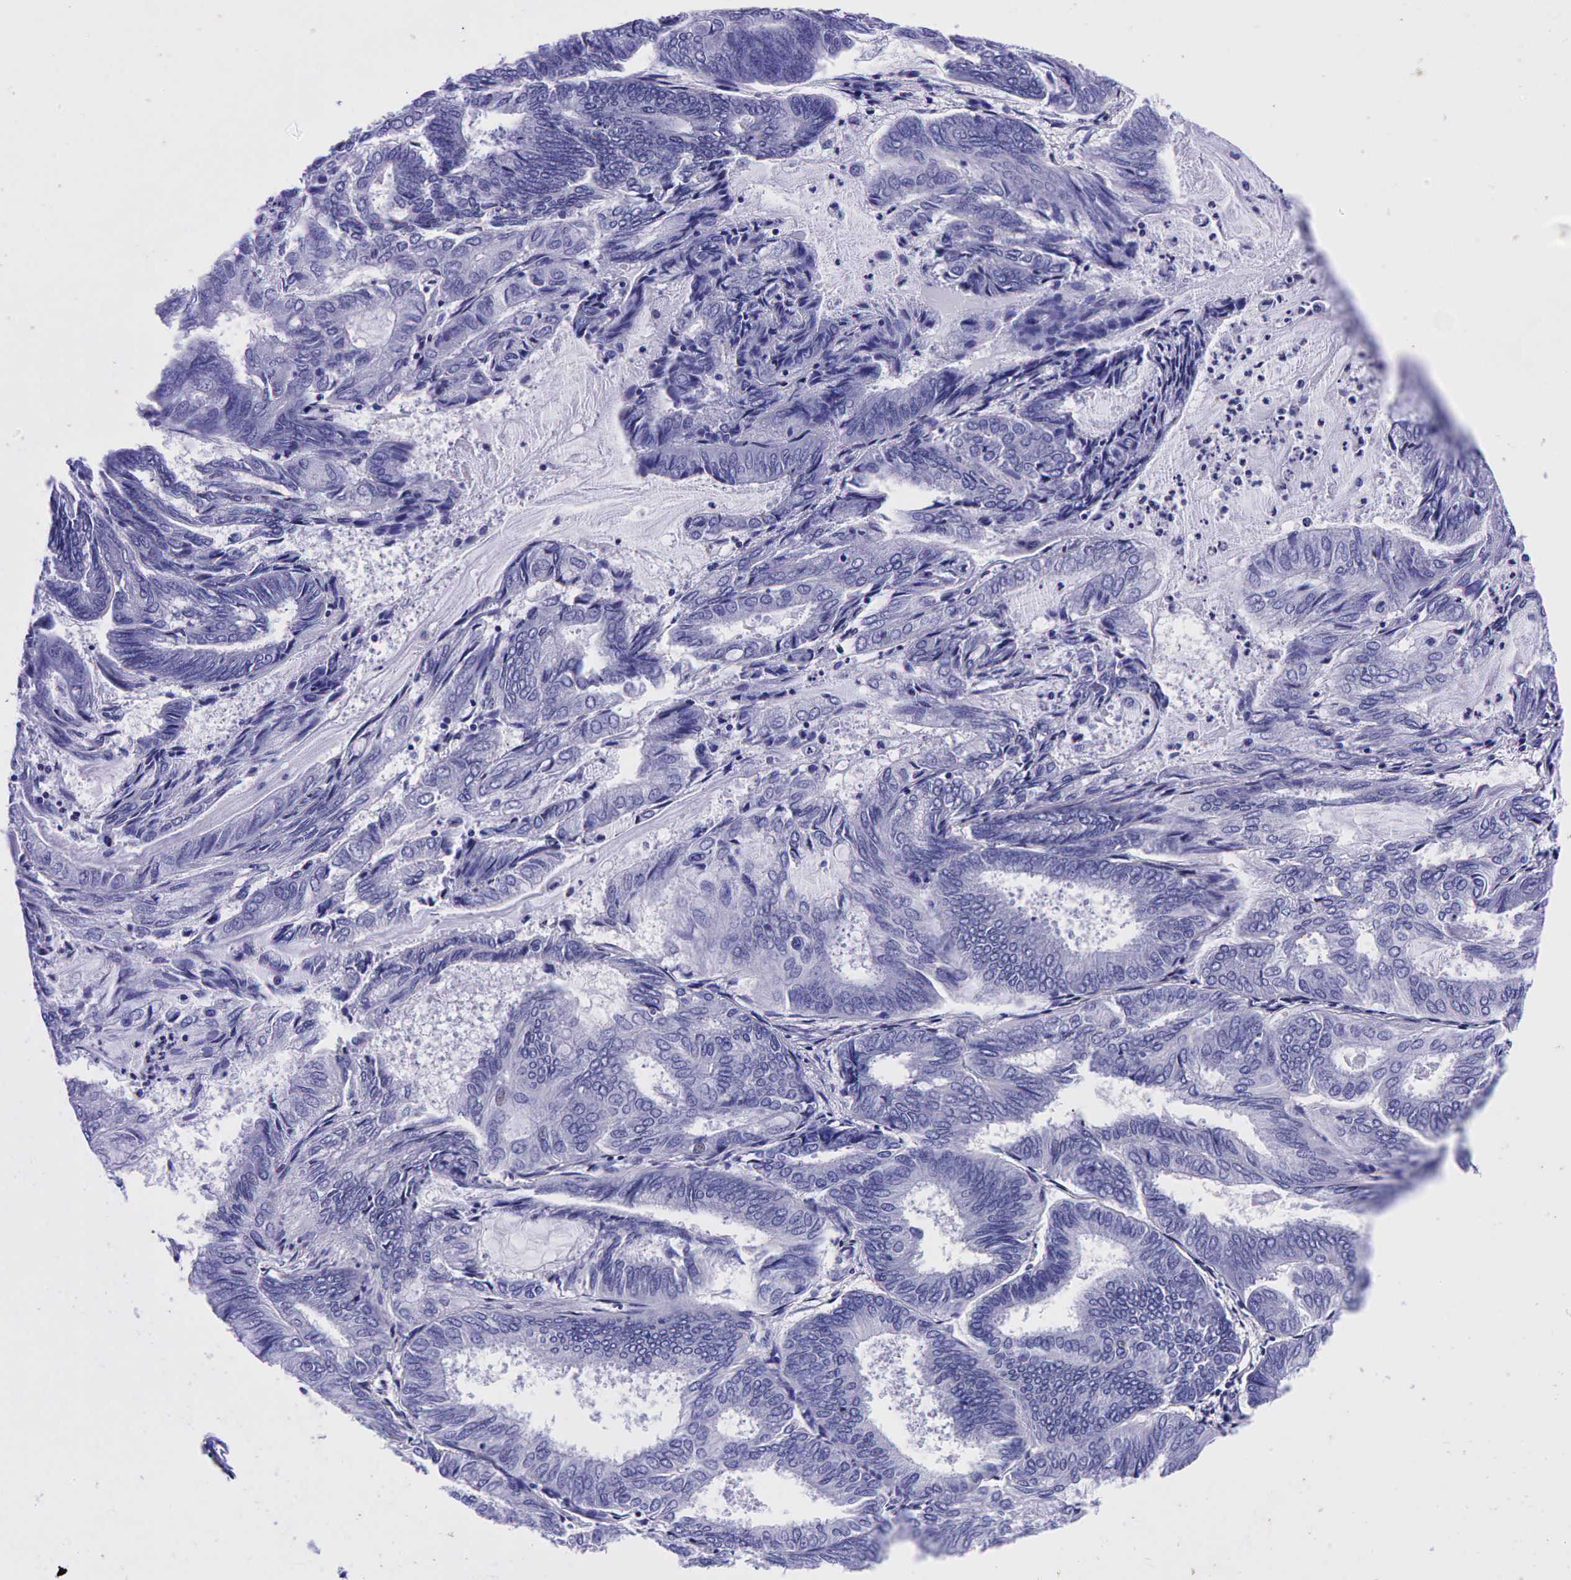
{"staining": {"intensity": "negative", "quantity": "none", "location": "none"}, "tissue": "endometrial cancer", "cell_type": "Tumor cells", "image_type": "cancer", "snomed": [{"axis": "morphology", "description": "Adenocarcinoma, NOS"}, {"axis": "topography", "description": "Endometrium"}], "caption": "This is a image of IHC staining of endometrial adenocarcinoma, which shows no positivity in tumor cells. (DAB IHC with hematoxylin counter stain).", "gene": "GCG", "patient": {"sex": "female", "age": 59}}